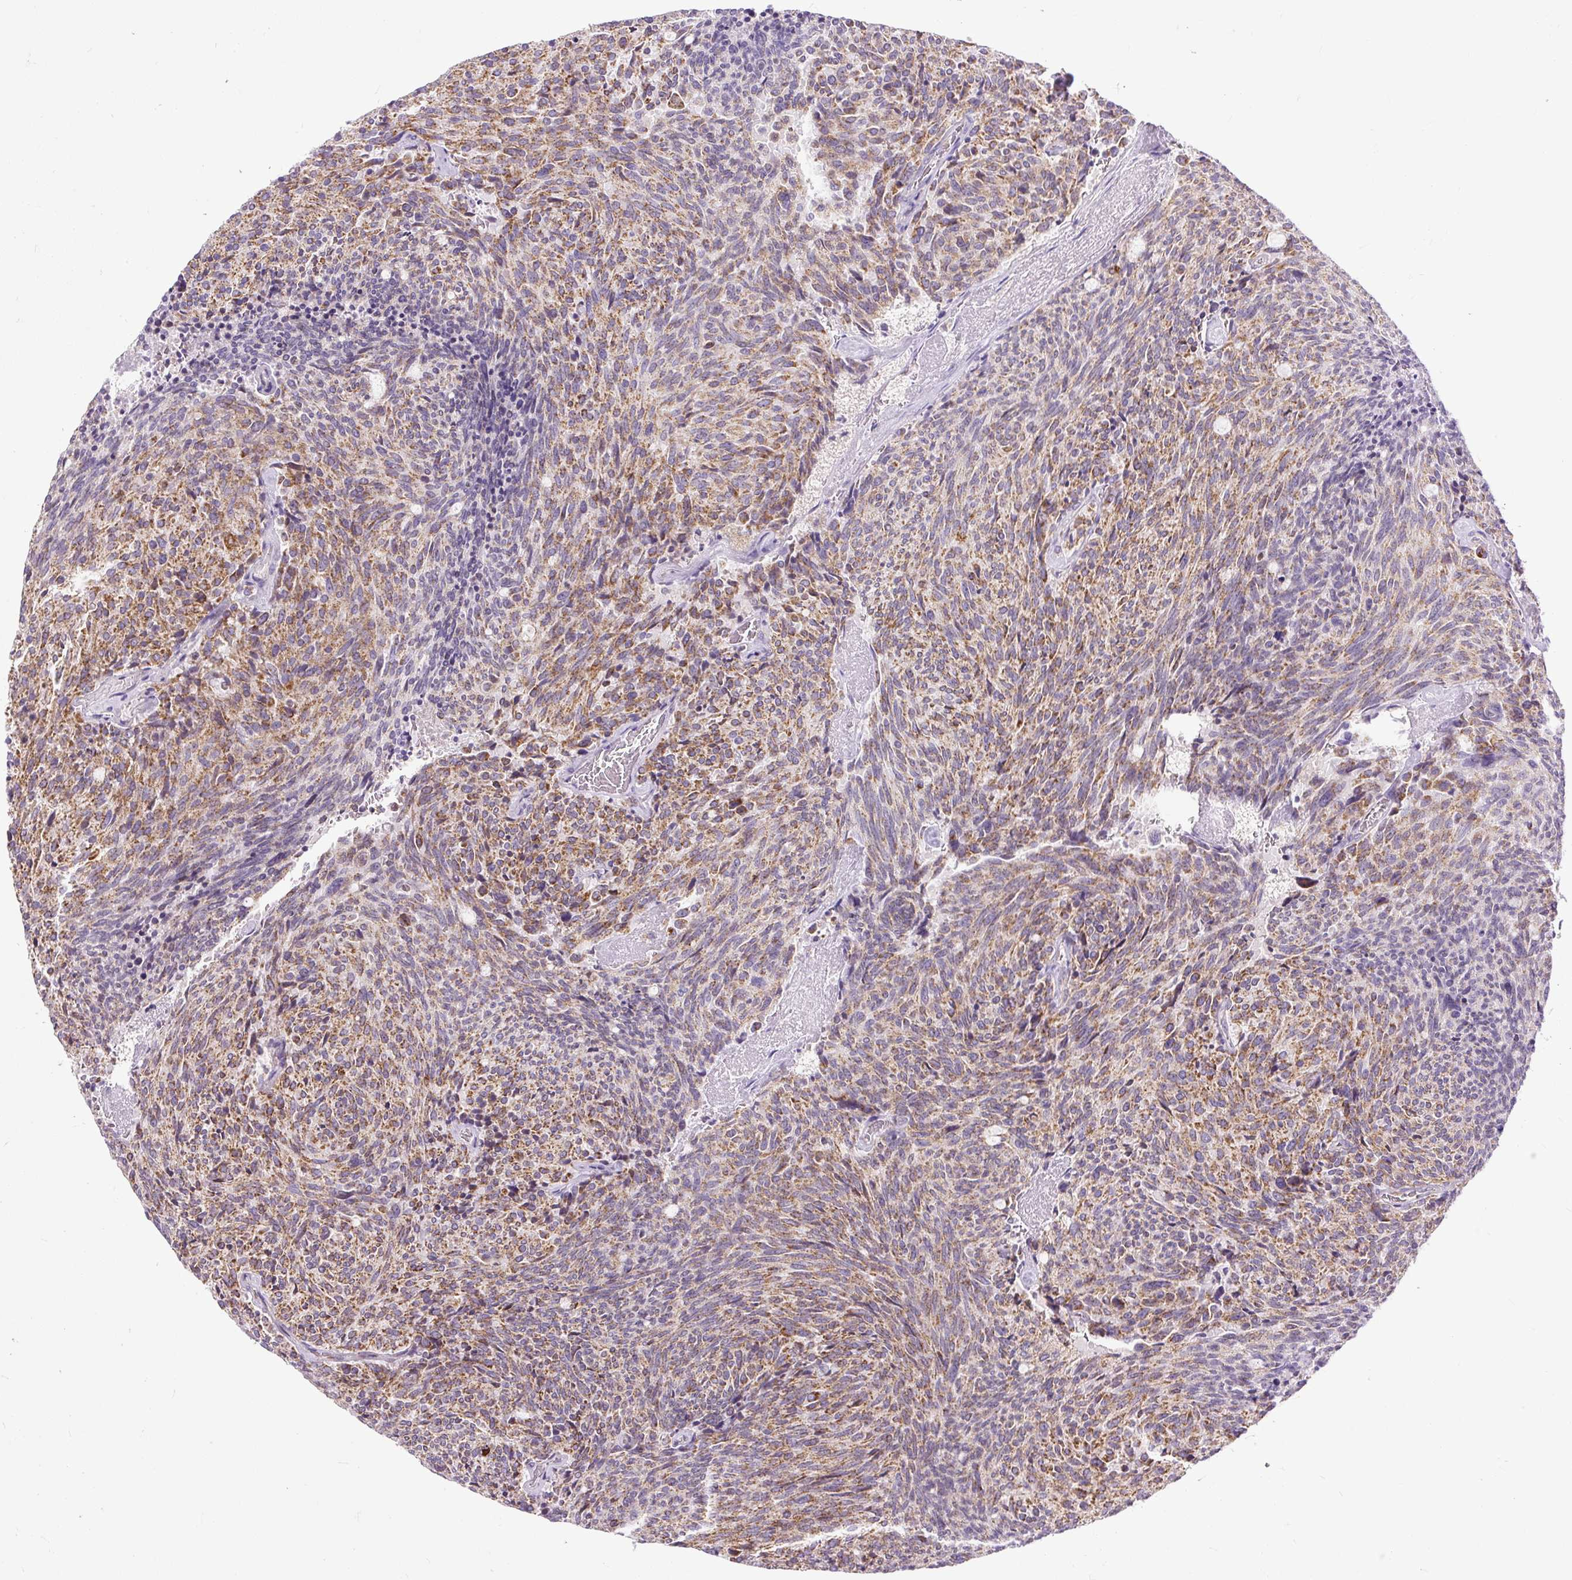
{"staining": {"intensity": "moderate", "quantity": ">75%", "location": "cytoplasmic/membranous"}, "tissue": "carcinoid", "cell_type": "Tumor cells", "image_type": "cancer", "snomed": [{"axis": "morphology", "description": "Carcinoid, malignant, NOS"}, {"axis": "topography", "description": "Pancreas"}], "caption": "Brown immunohistochemical staining in carcinoid displays moderate cytoplasmic/membranous staining in about >75% of tumor cells.", "gene": "TM2D3", "patient": {"sex": "female", "age": 54}}